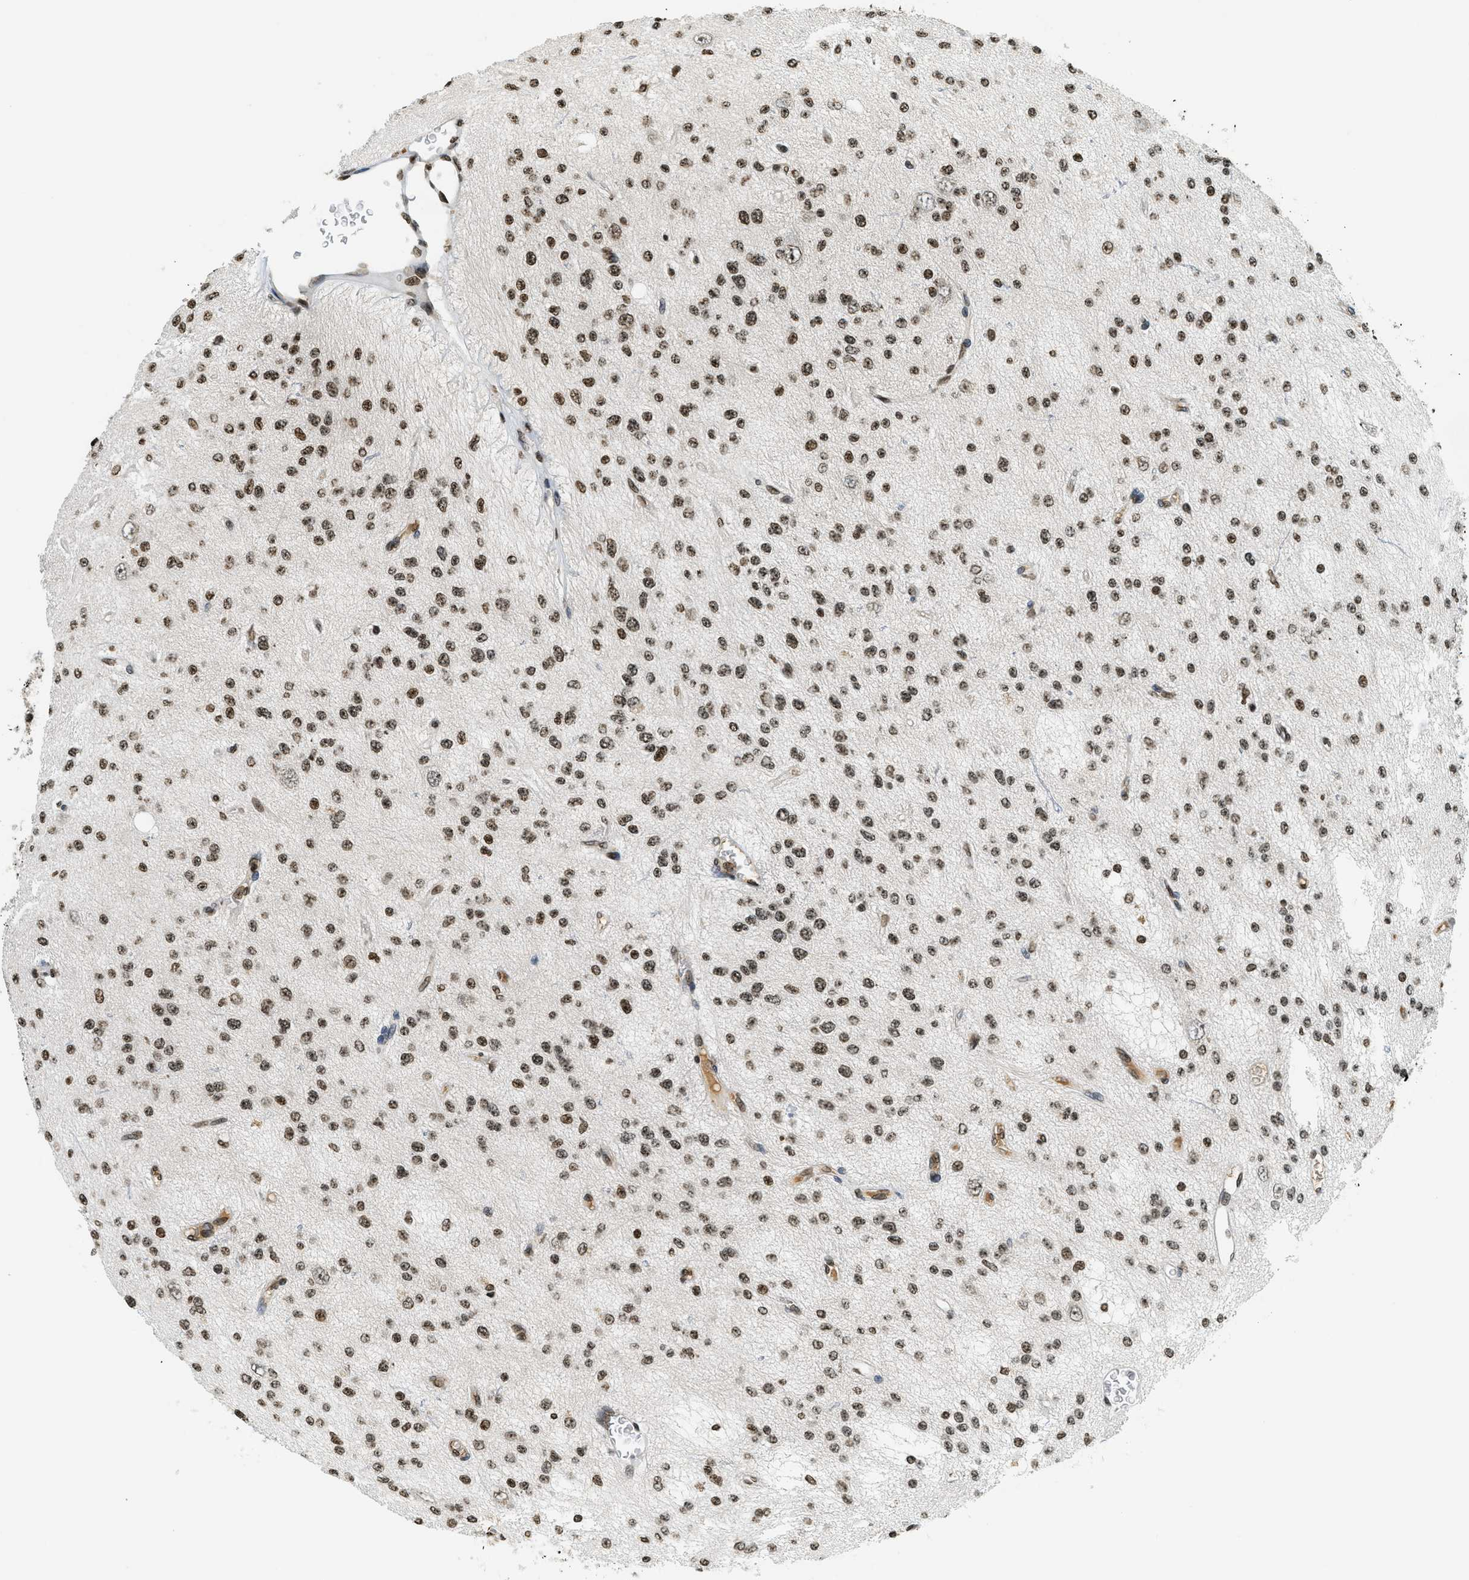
{"staining": {"intensity": "strong", "quantity": ">75%", "location": "nuclear"}, "tissue": "glioma", "cell_type": "Tumor cells", "image_type": "cancer", "snomed": [{"axis": "morphology", "description": "Glioma, malignant, Low grade"}, {"axis": "topography", "description": "Brain"}], "caption": "A brown stain shows strong nuclear expression of a protein in glioma tumor cells.", "gene": "LDB2", "patient": {"sex": "male", "age": 38}}